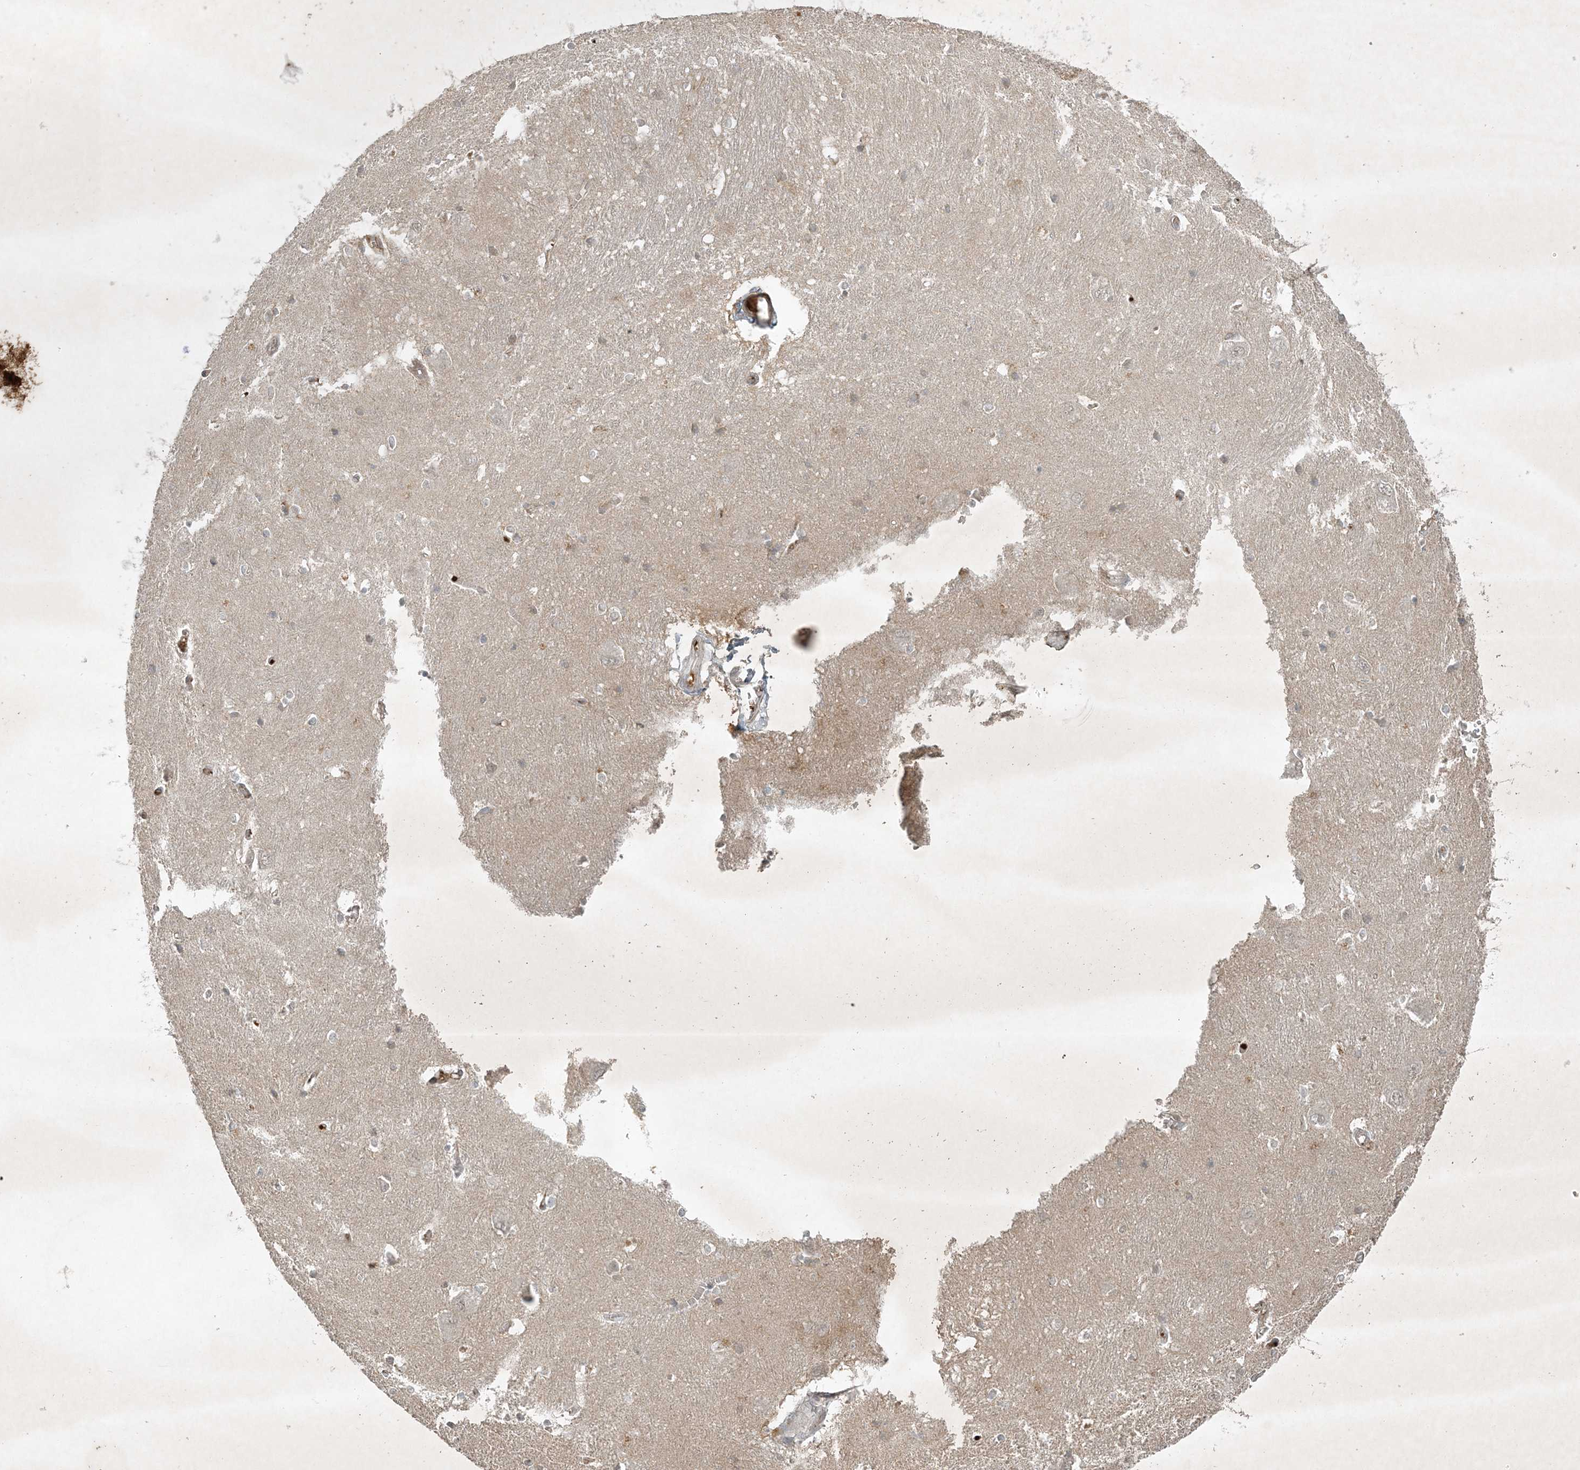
{"staining": {"intensity": "weak", "quantity": "<25%", "location": "cytoplasmic/membranous"}, "tissue": "caudate", "cell_type": "Glial cells", "image_type": "normal", "snomed": [{"axis": "morphology", "description": "Normal tissue, NOS"}, {"axis": "topography", "description": "Lateral ventricle wall"}], "caption": "Immunohistochemical staining of normal human caudate displays no significant positivity in glial cells. The staining is performed using DAB (3,3'-diaminobenzidine) brown chromogen with nuclei counter-stained in using hematoxylin.", "gene": "TNFAIP6", "patient": {"sex": "male", "age": 37}}